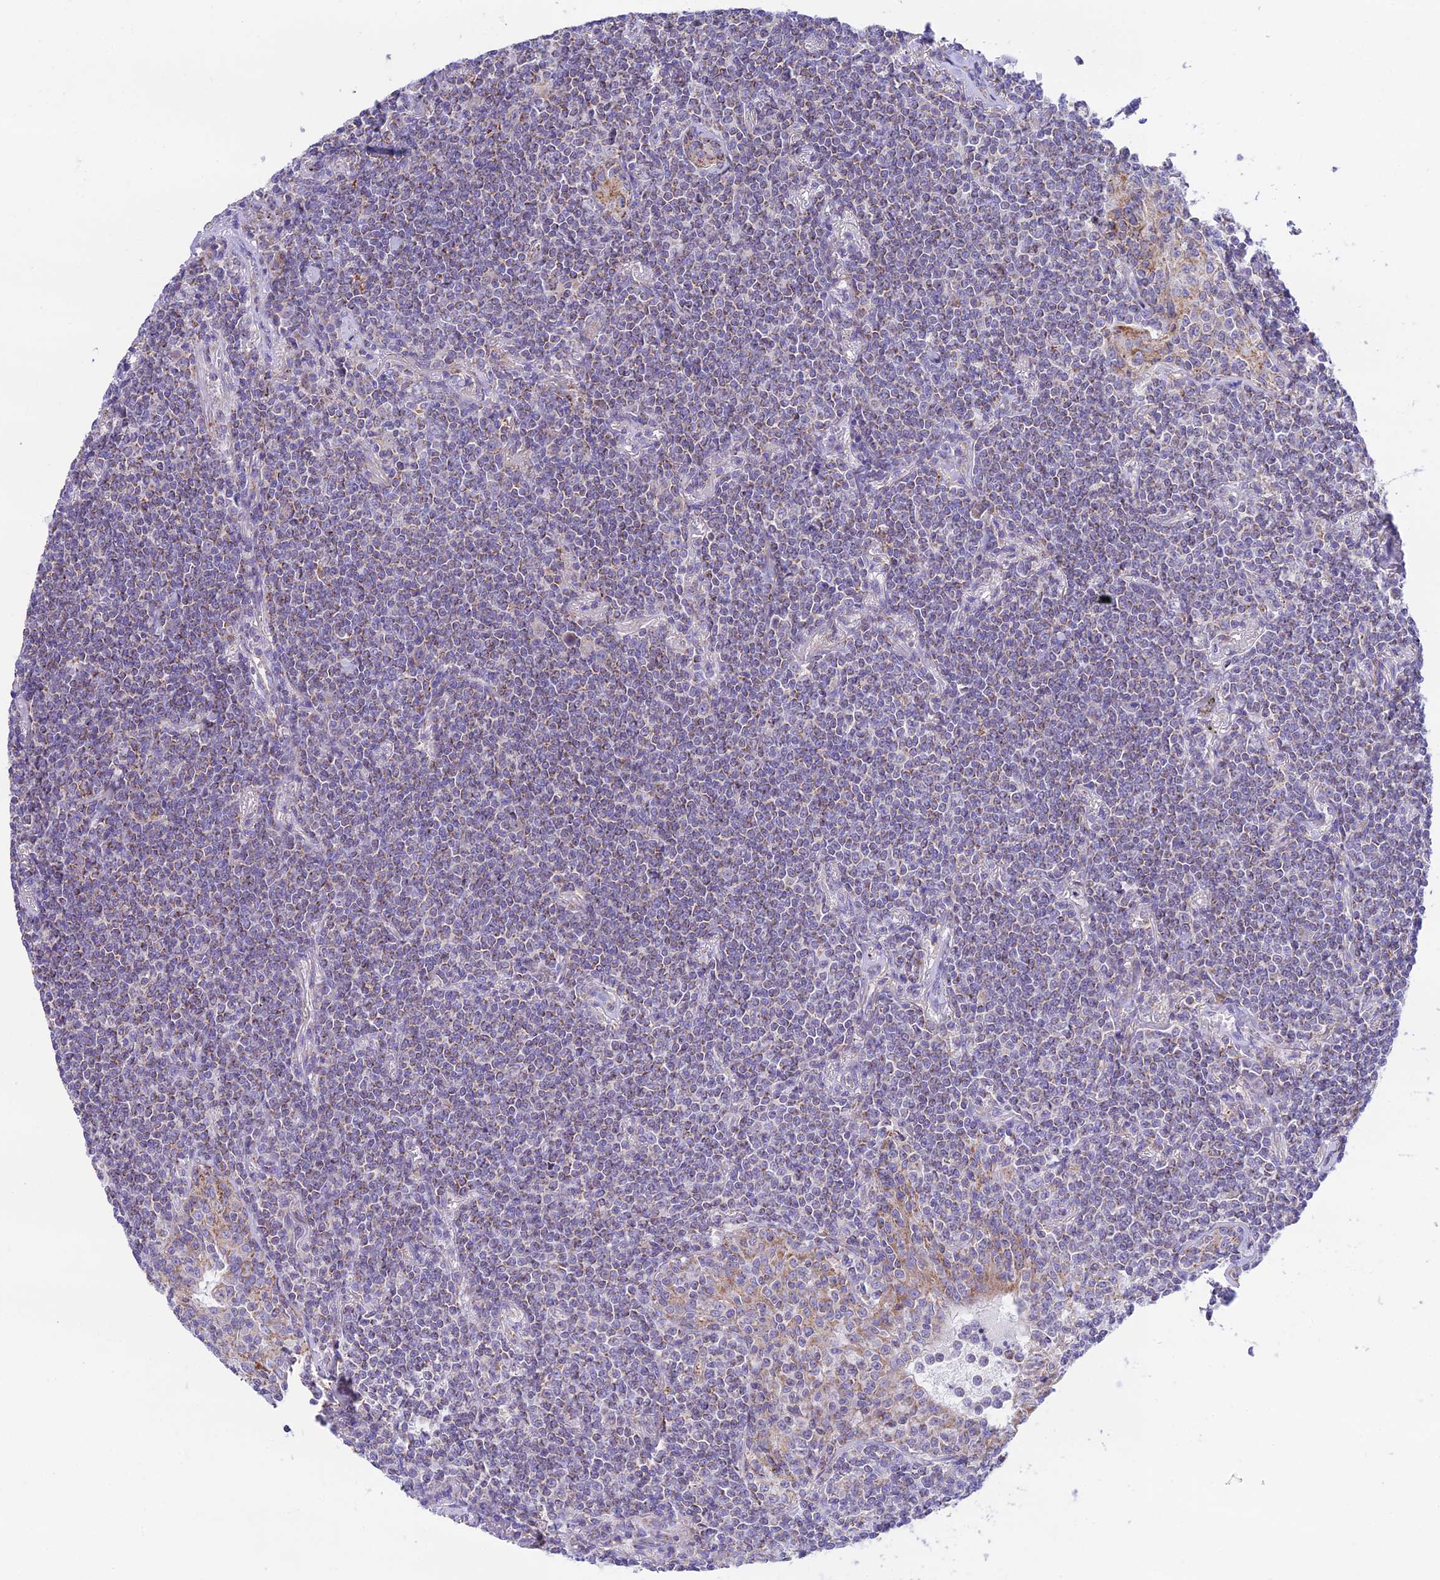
{"staining": {"intensity": "weak", "quantity": "<25%", "location": "cytoplasmic/membranous"}, "tissue": "lymphoma", "cell_type": "Tumor cells", "image_type": "cancer", "snomed": [{"axis": "morphology", "description": "Malignant lymphoma, non-Hodgkin's type, Low grade"}, {"axis": "topography", "description": "Lung"}], "caption": "Immunohistochemistry micrograph of low-grade malignant lymphoma, non-Hodgkin's type stained for a protein (brown), which displays no expression in tumor cells.", "gene": "HSDL2", "patient": {"sex": "female", "age": 71}}